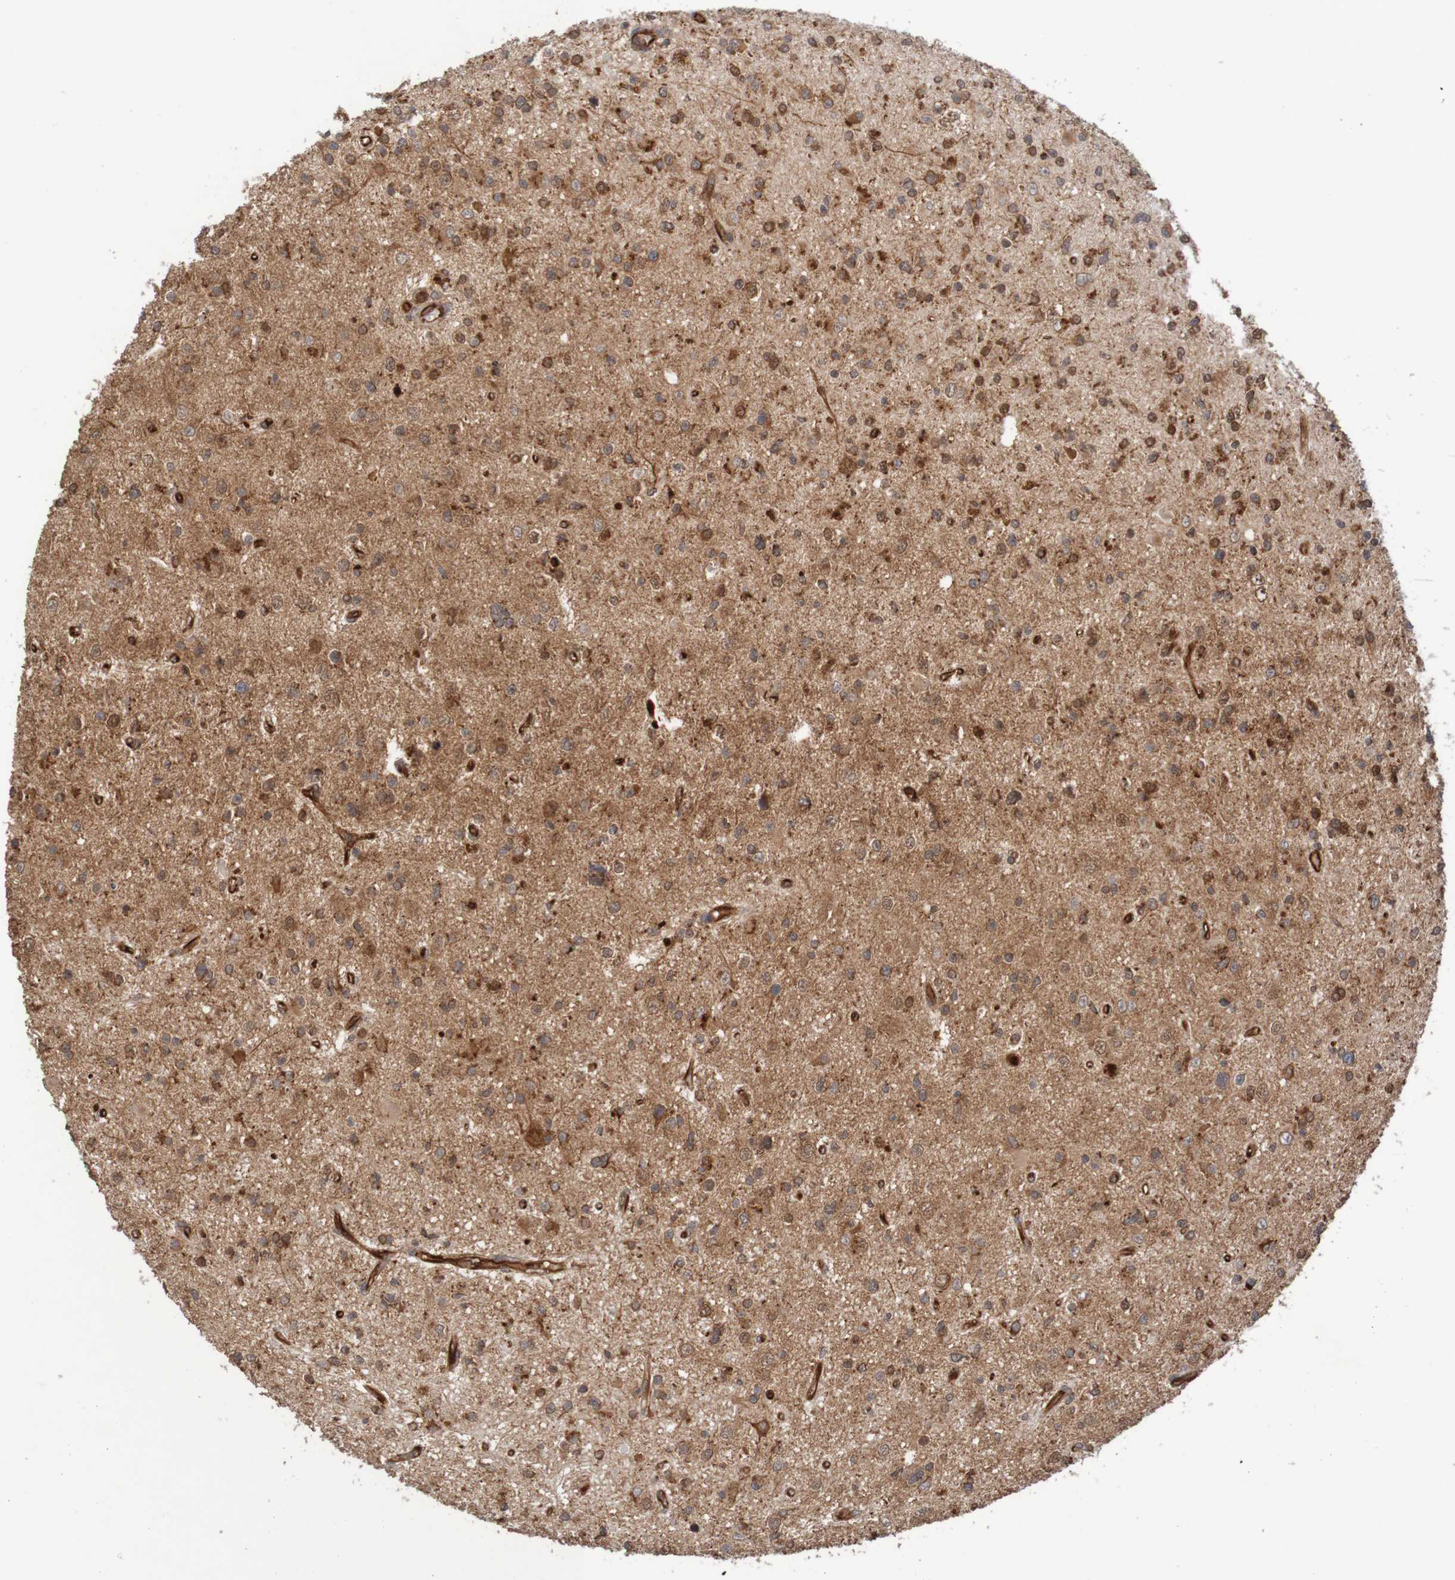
{"staining": {"intensity": "strong", "quantity": ">75%", "location": "cytoplasmic/membranous"}, "tissue": "glioma", "cell_type": "Tumor cells", "image_type": "cancer", "snomed": [{"axis": "morphology", "description": "Glioma, malignant, High grade"}, {"axis": "topography", "description": "Brain"}], "caption": "A micrograph of human glioma stained for a protein exhibits strong cytoplasmic/membranous brown staining in tumor cells.", "gene": "MRPL52", "patient": {"sex": "male", "age": 33}}